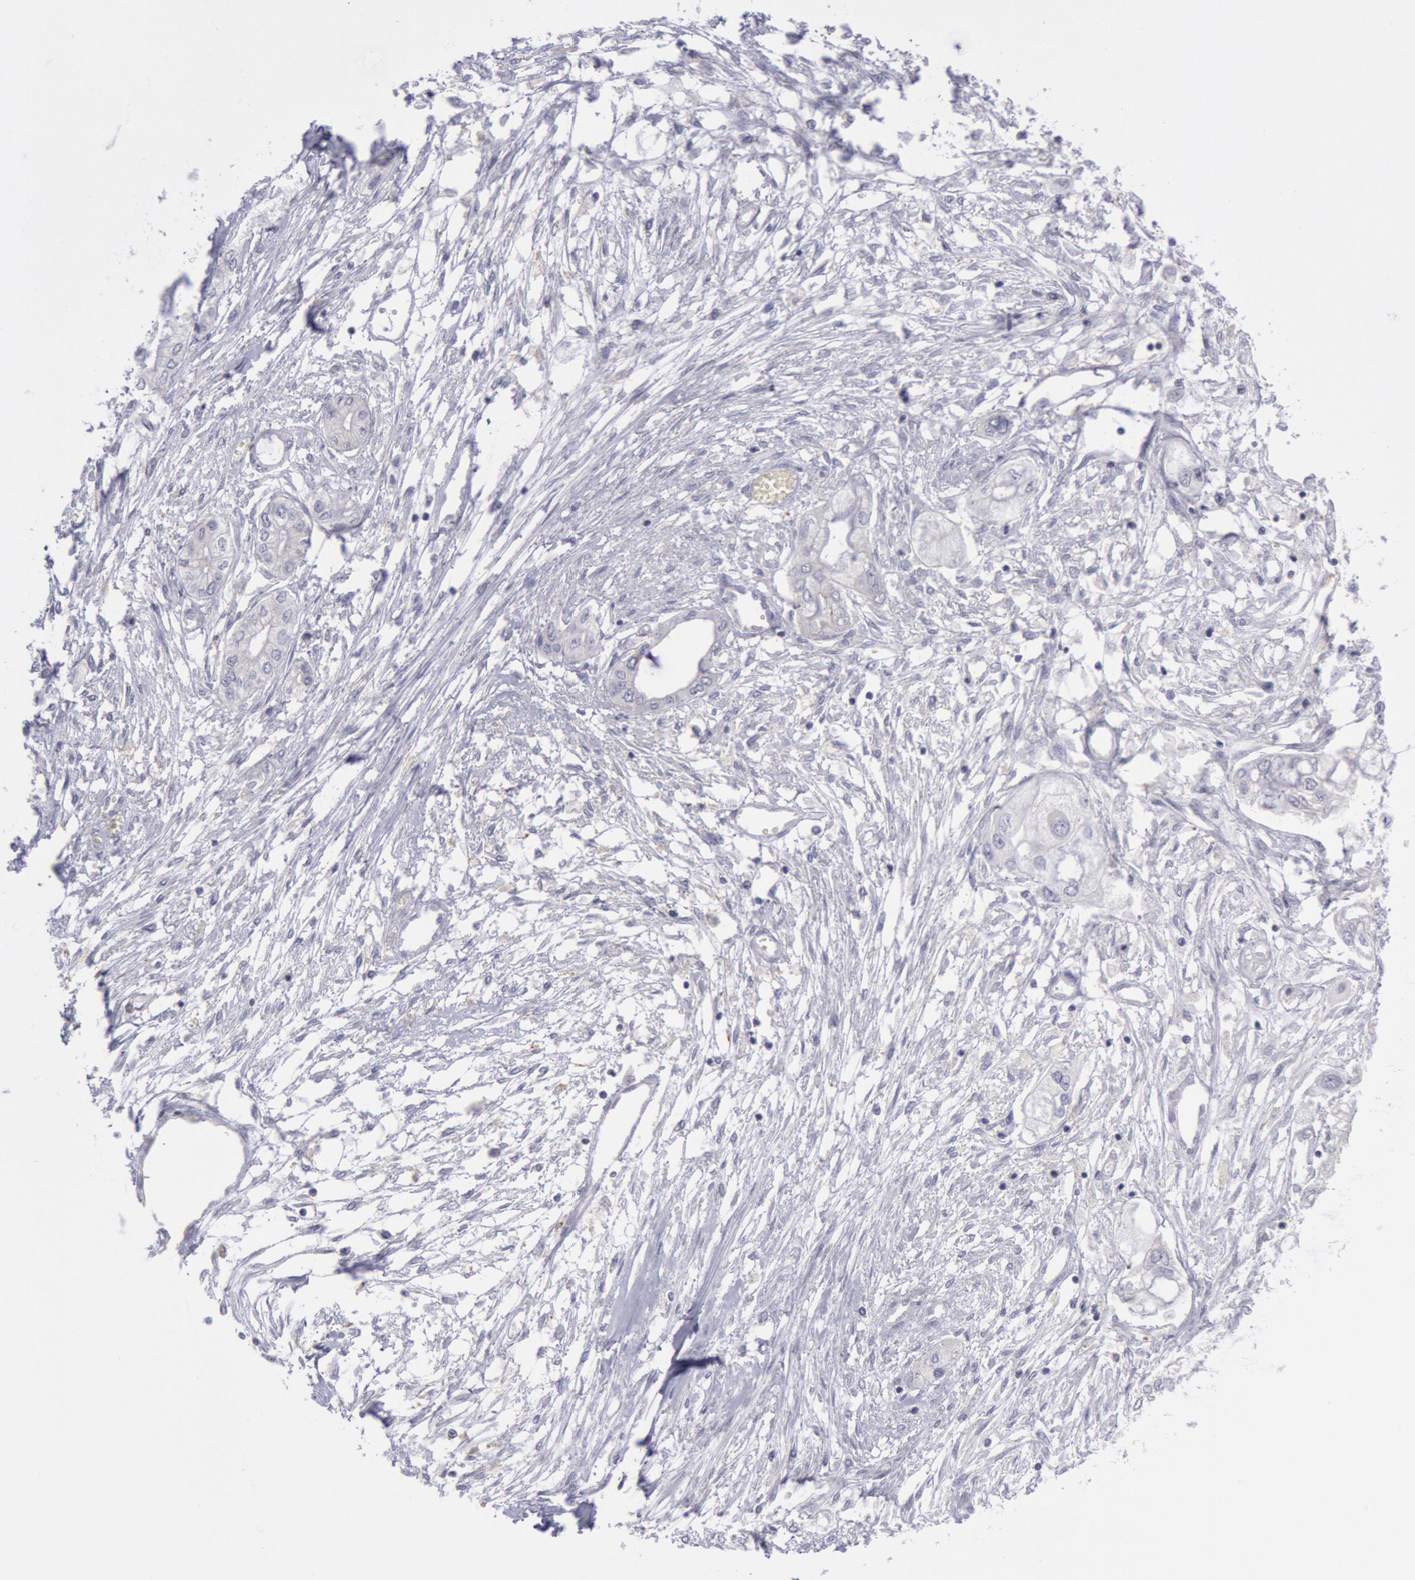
{"staining": {"intensity": "negative", "quantity": "none", "location": "none"}, "tissue": "pancreatic cancer", "cell_type": "Tumor cells", "image_type": "cancer", "snomed": [{"axis": "morphology", "description": "Adenocarcinoma, NOS"}, {"axis": "topography", "description": "Pancreas"}], "caption": "Tumor cells are negative for brown protein staining in adenocarcinoma (pancreatic).", "gene": "MYH7", "patient": {"sex": "male", "age": 79}}